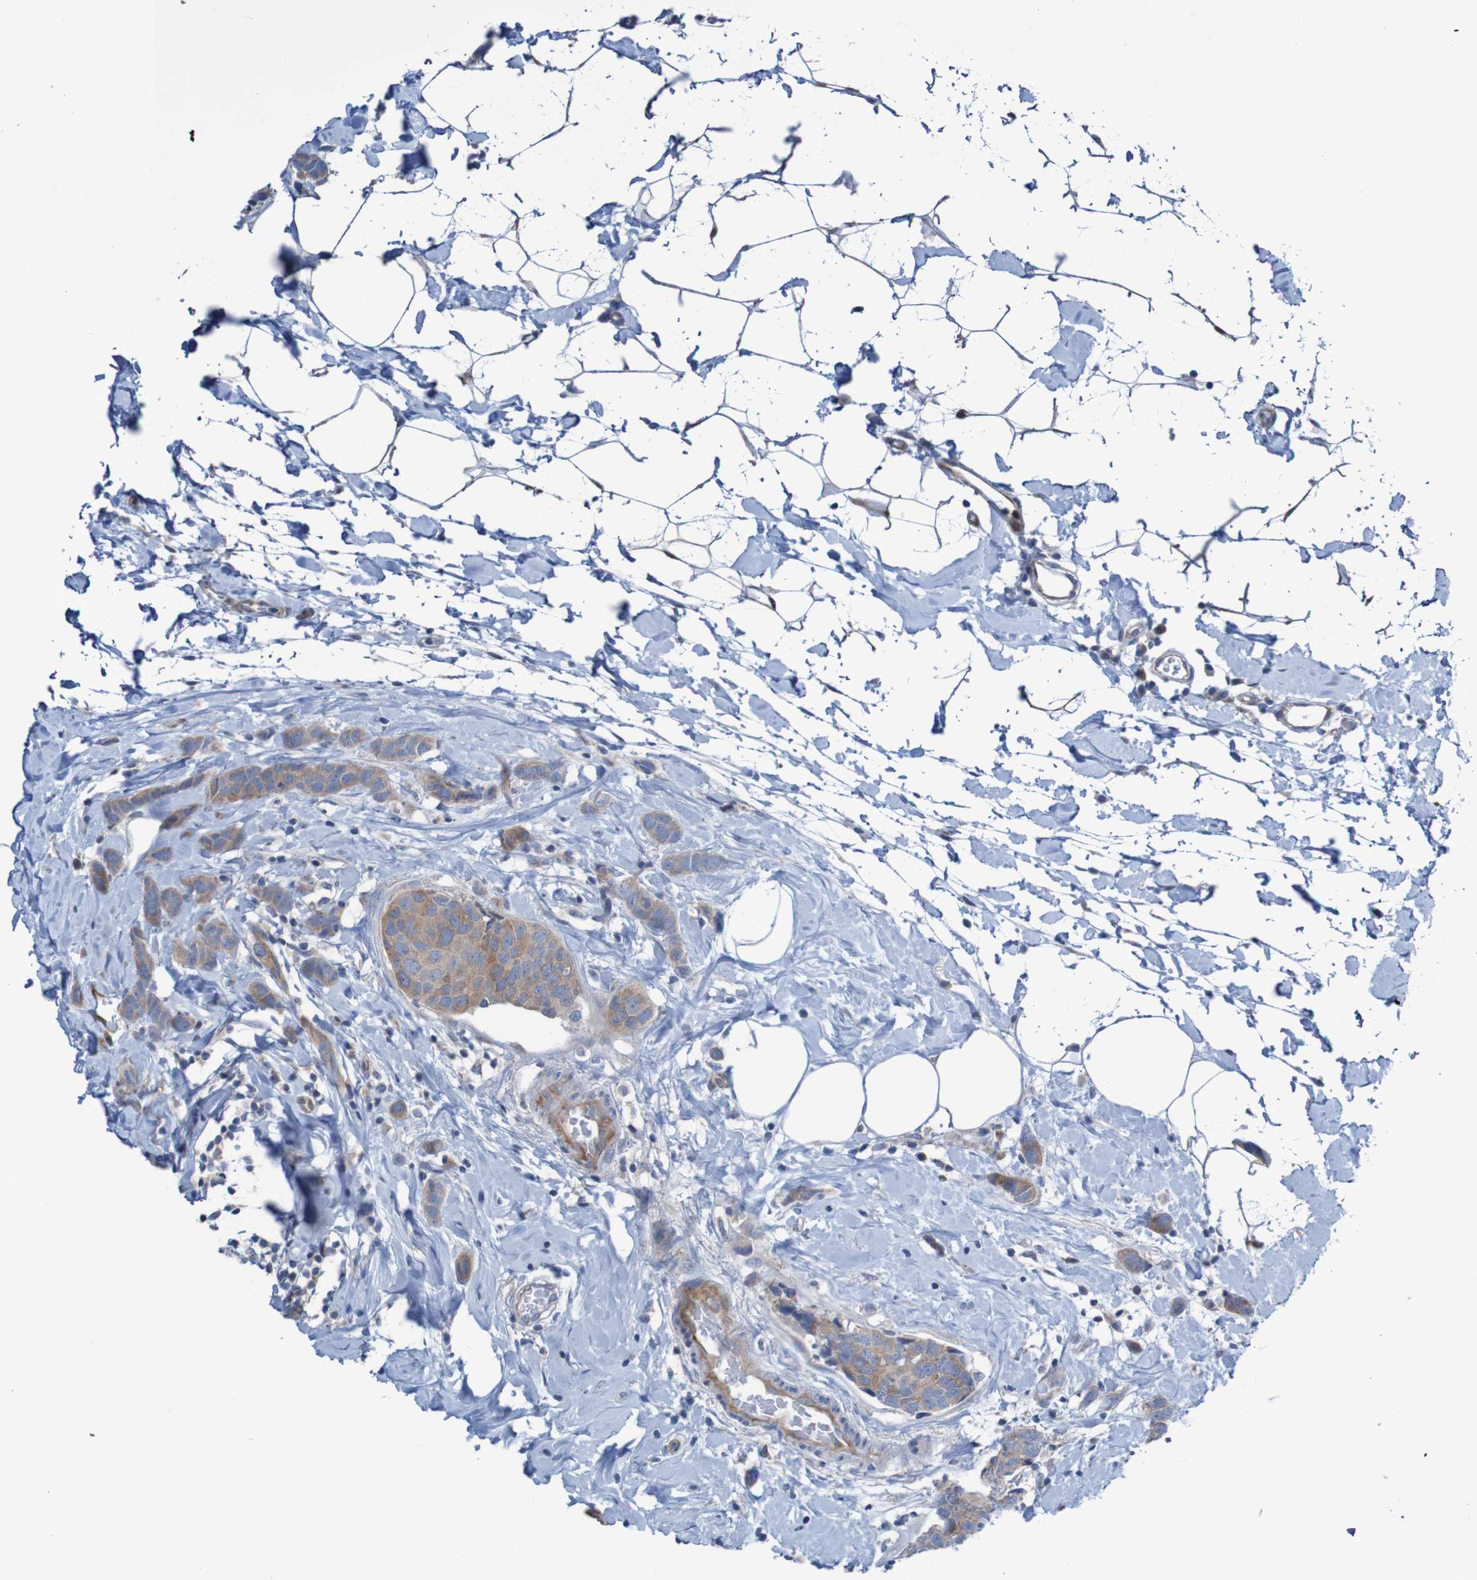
{"staining": {"intensity": "moderate", "quantity": ">75%", "location": "cytoplasmic/membranous"}, "tissue": "breast cancer", "cell_type": "Tumor cells", "image_type": "cancer", "snomed": [{"axis": "morphology", "description": "Normal tissue, NOS"}, {"axis": "morphology", "description": "Duct carcinoma"}, {"axis": "topography", "description": "Breast"}], "caption": "Infiltrating ductal carcinoma (breast) was stained to show a protein in brown. There is medium levels of moderate cytoplasmic/membranous expression in approximately >75% of tumor cells.", "gene": "ANGPT4", "patient": {"sex": "female", "age": 50}}